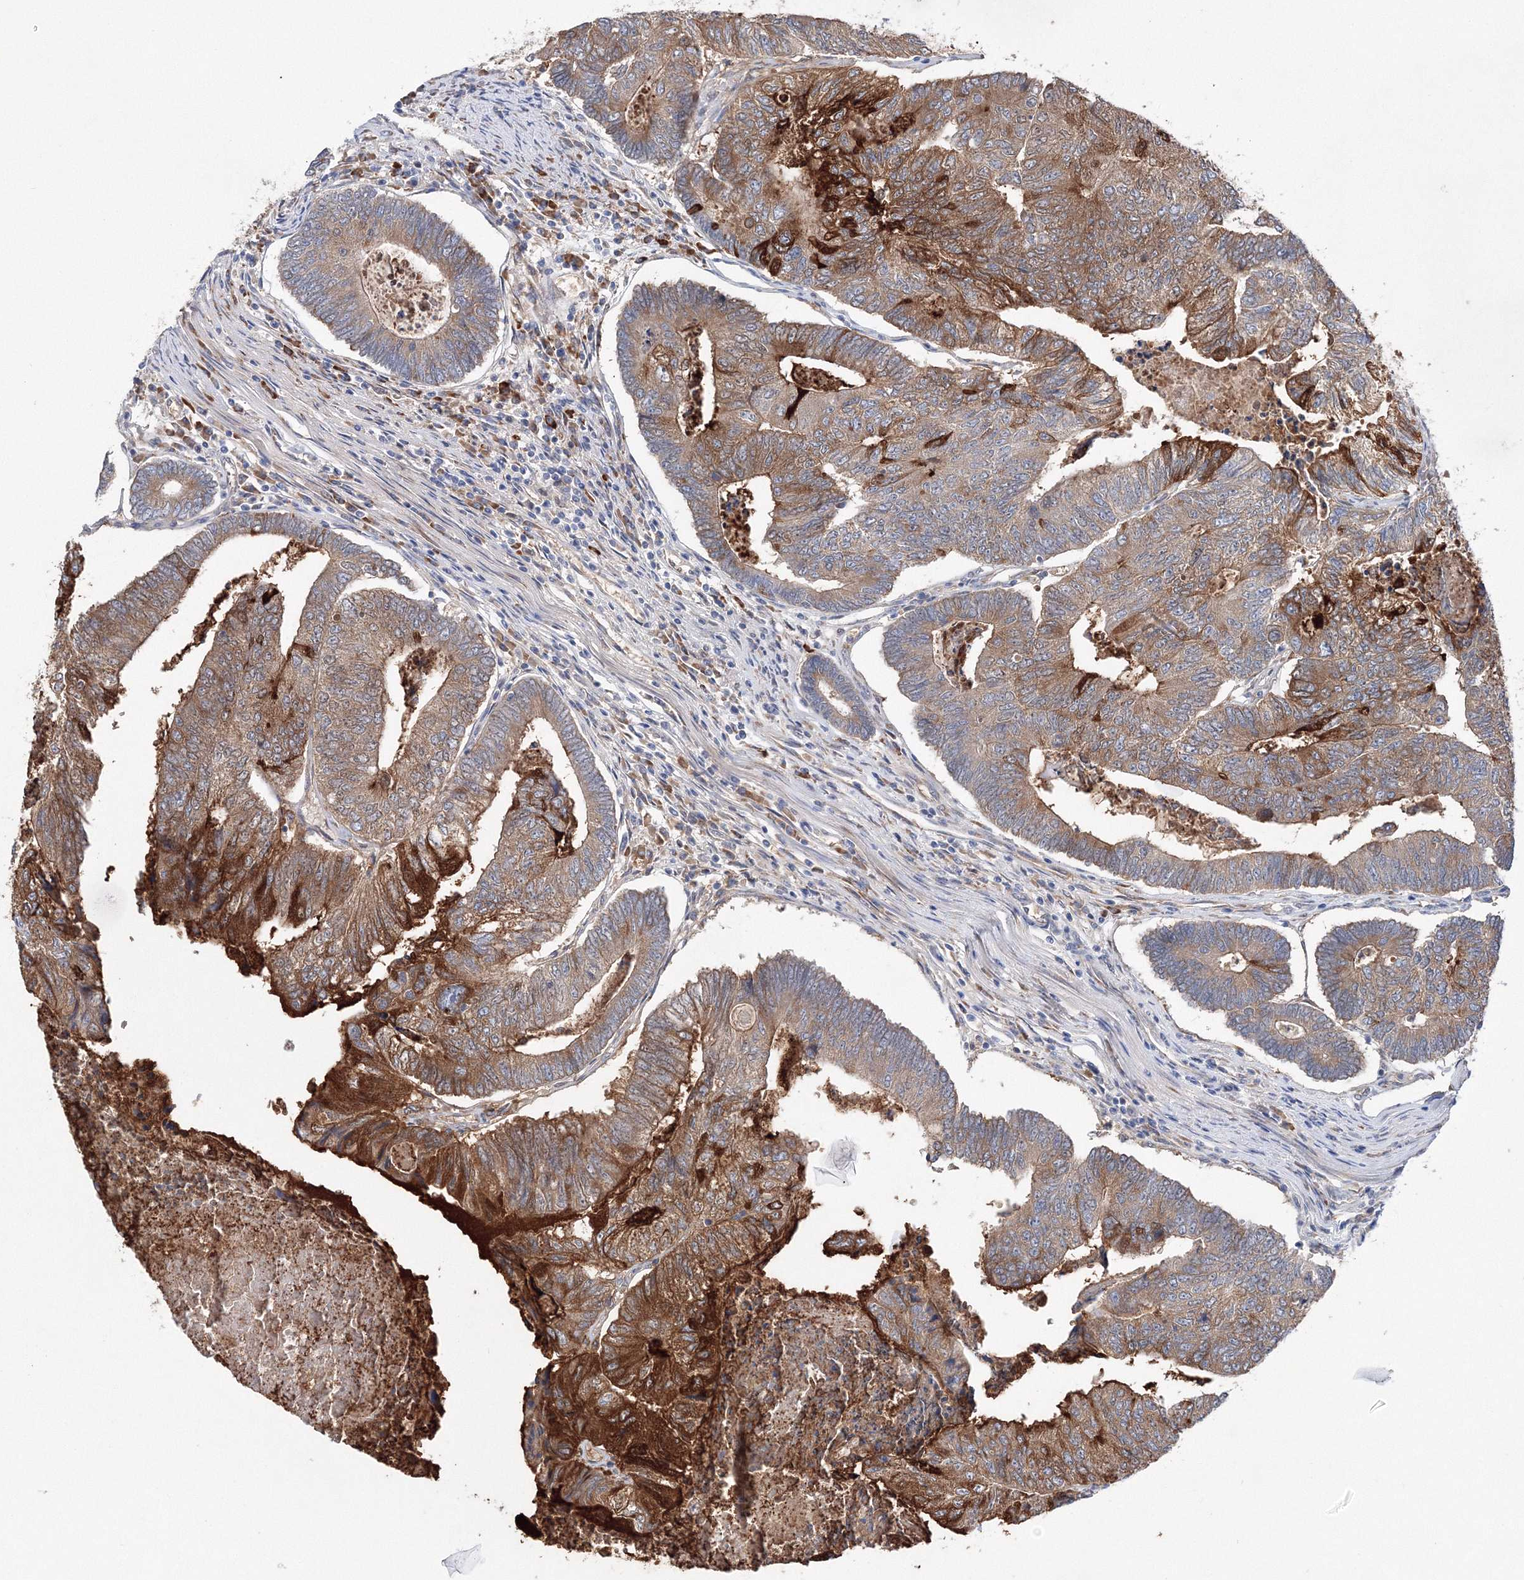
{"staining": {"intensity": "strong", "quantity": "<25%", "location": "cytoplasmic/membranous"}, "tissue": "colorectal cancer", "cell_type": "Tumor cells", "image_type": "cancer", "snomed": [{"axis": "morphology", "description": "Adenocarcinoma, NOS"}, {"axis": "topography", "description": "Colon"}], "caption": "Brown immunohistochemical staining in colorectal adenocarcinoma shows strong cytoplasmic/membranous staining in about <25% of tumor cells.", "gene": "DIS3L2", "patient": {"sex": "female", "age": 67}}